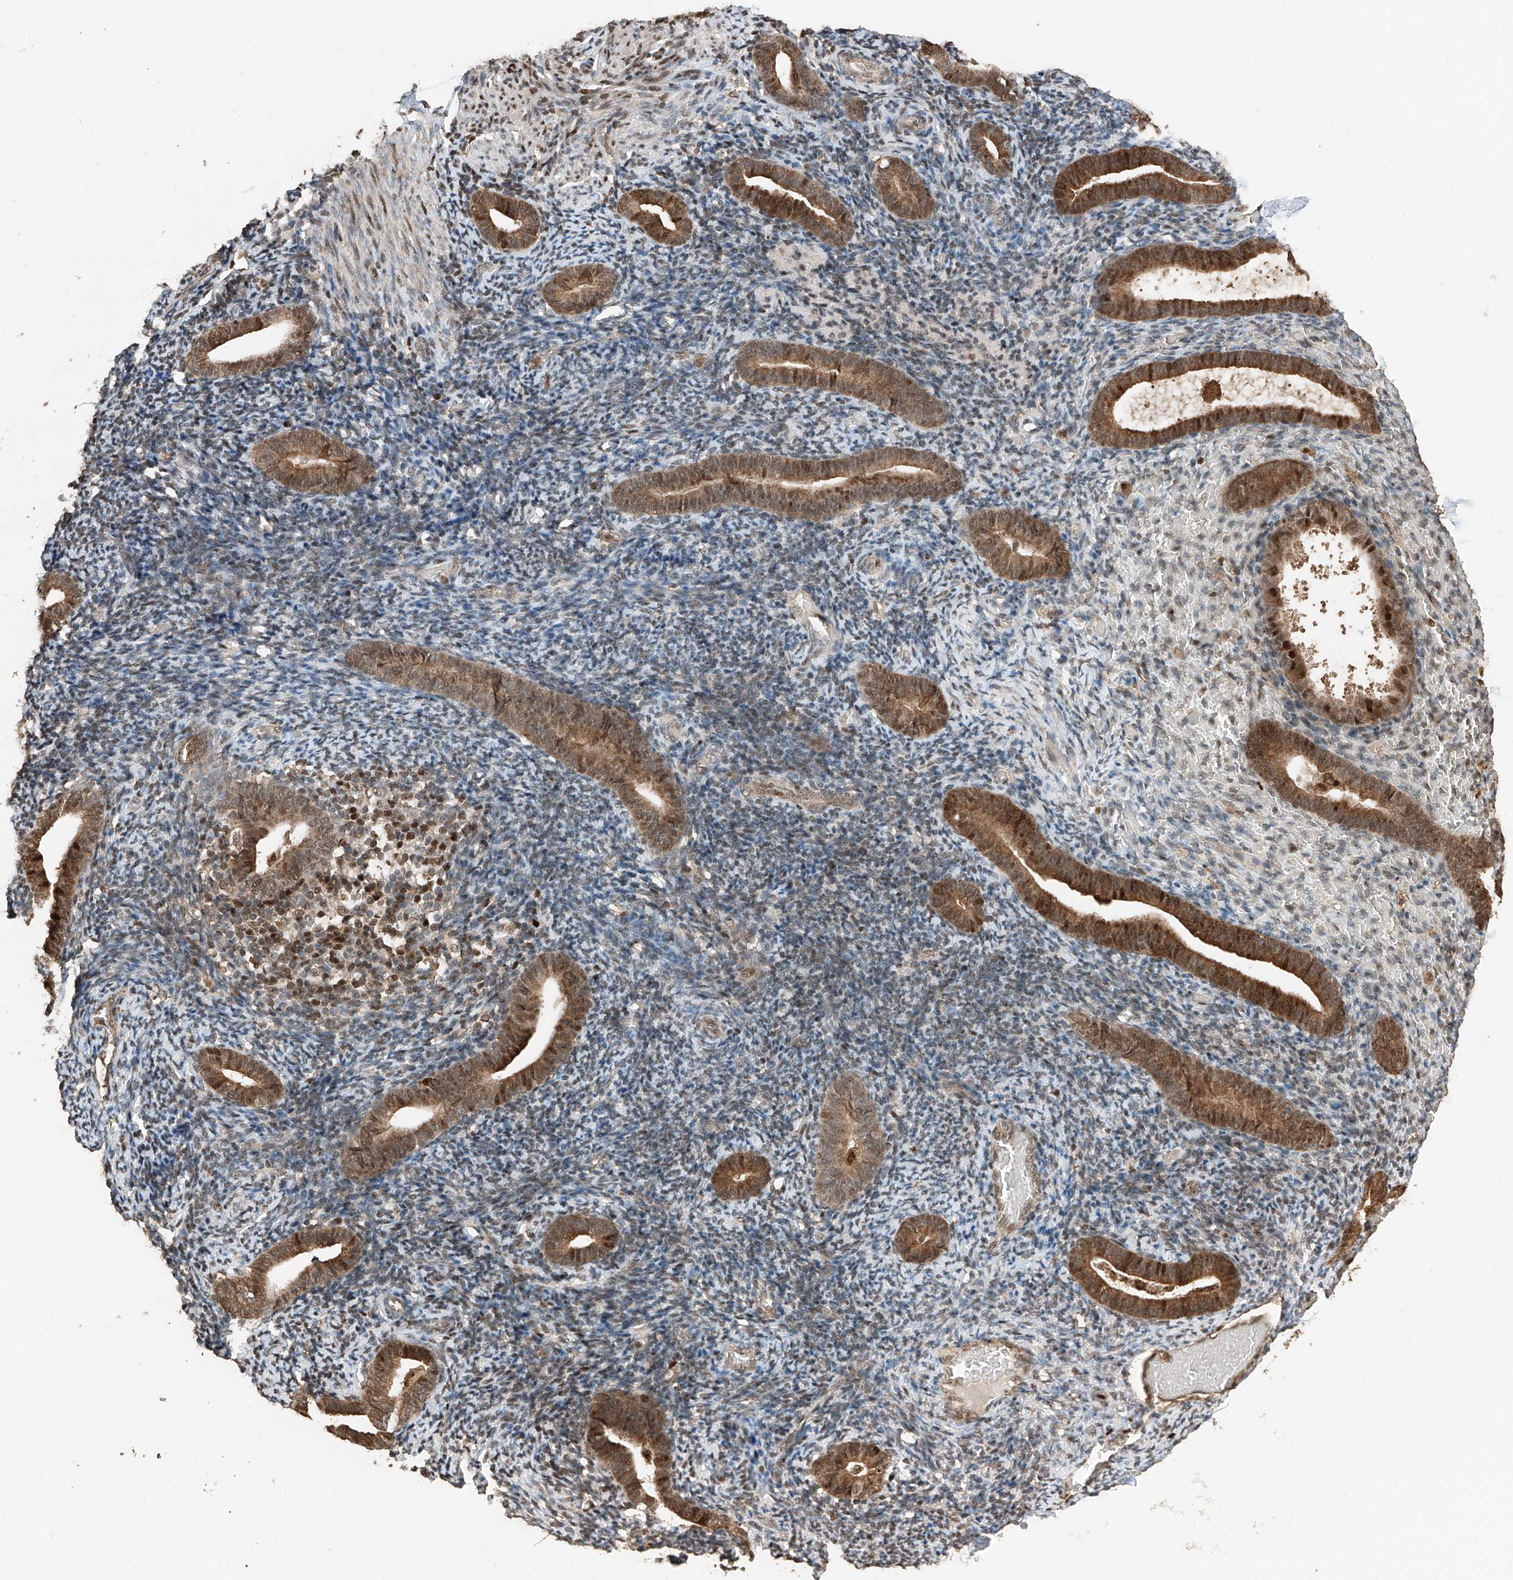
{"staining": {"intensity": "weak", "quantity": "25%-75%", "location": "cytoplasmic/membranous,nuclear"}, "tissue": "endometrium", "cell_type": "Cells in endometrial stroma", "image_type": "normal", "snomed": [{"axis": "morphology", "description": "Normal tissue, NOS"}, {"axis": "topography", "description": "Endometrium"}], "caption": "The photomicrograph shows immunohistochemical staining of unremarkable endometrium. There is weak cytoplasmic/membranous,nuclear positivity is appreciated in approximately 25%-75% of cells in endometrial stroma. The staining is performed using DAB (3,3'-diaminobenzidine) brown chromogen to label protein expression. The nuclei are counter-stained blue using hematoxylin.", "gene": "RMND1", "patient": {"sex": "female", "age": 51}}